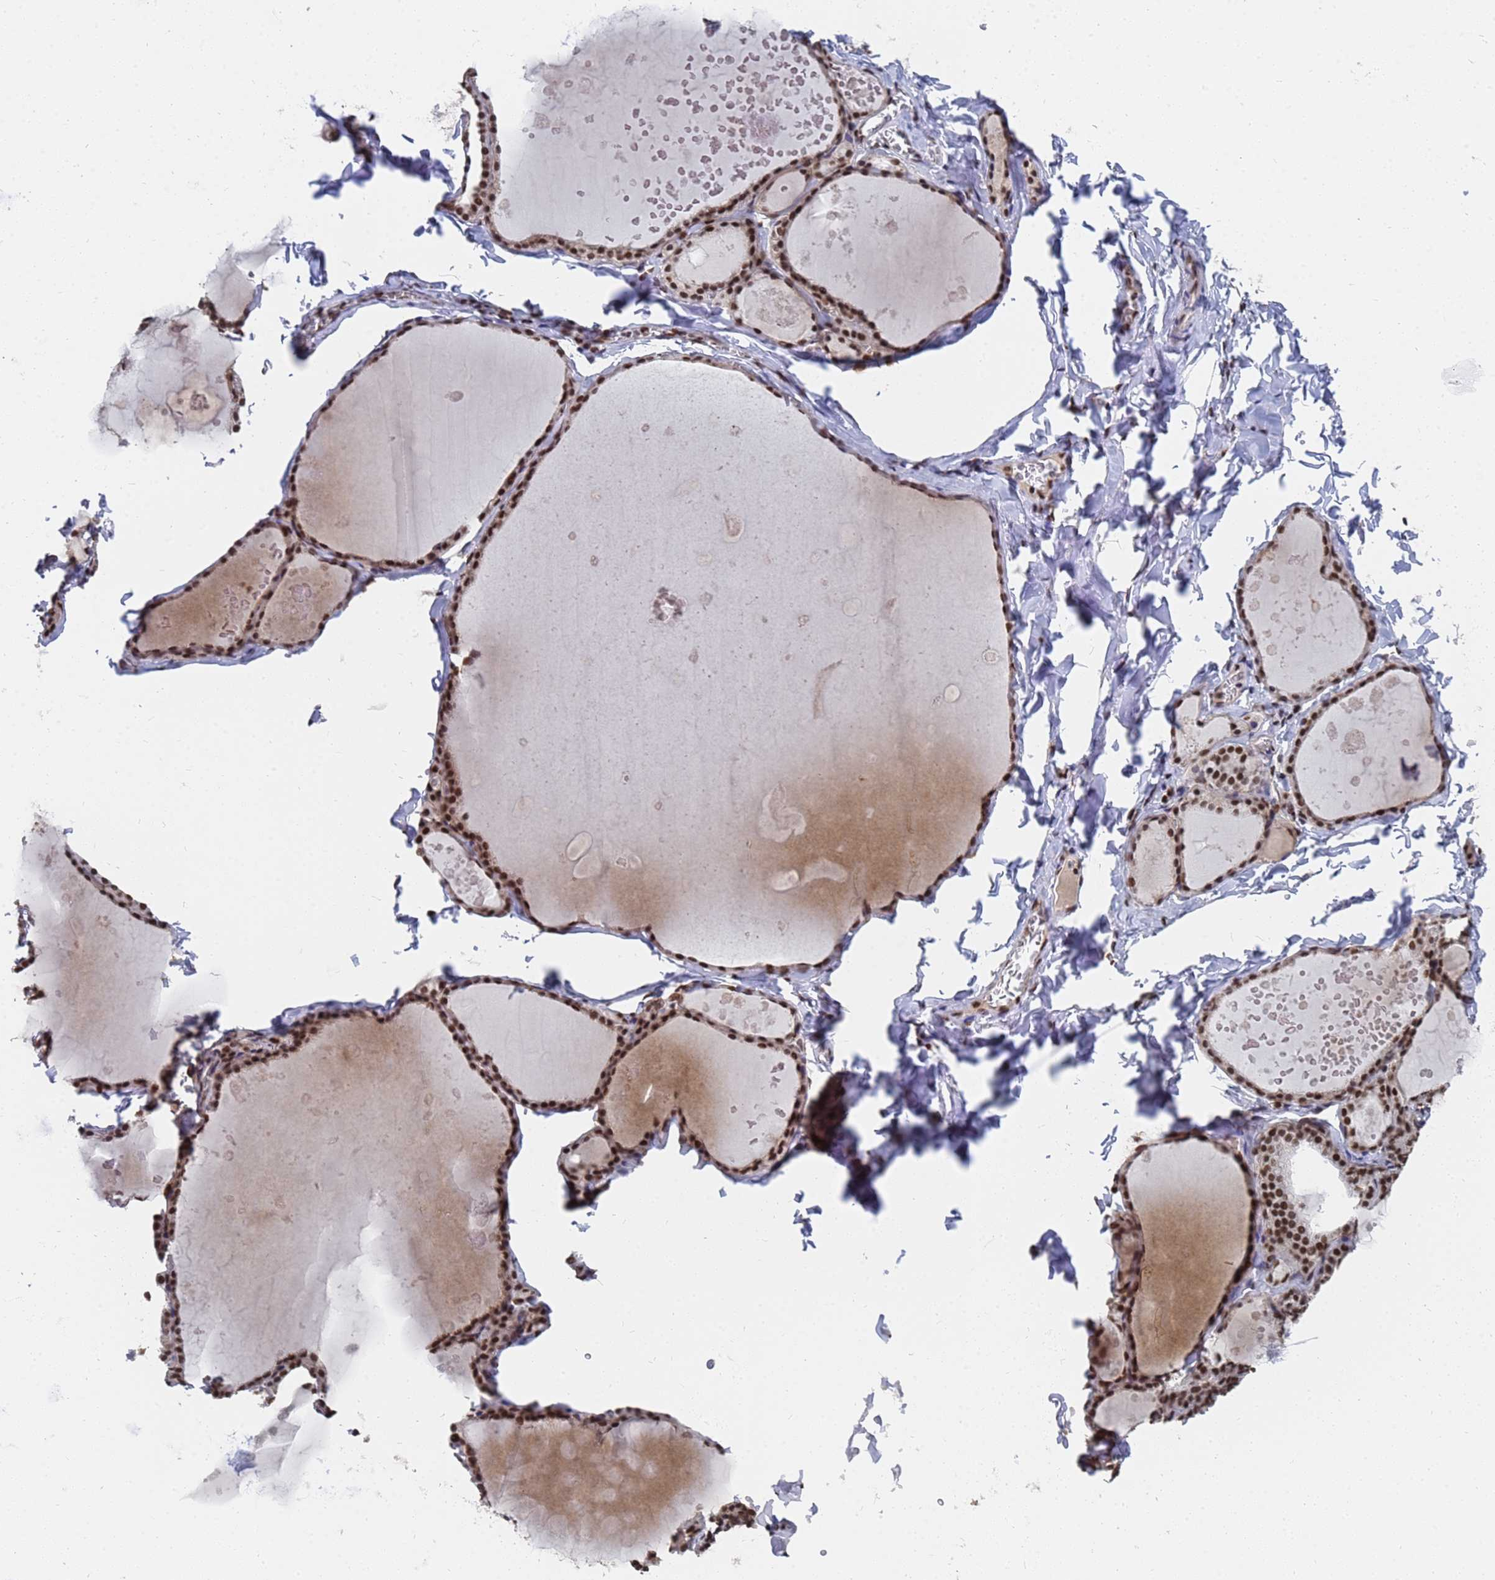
{"staining": {"intensity": "strong", "quantity": ">75%", "location": "nuclear"}, "tissue": "thyroid gland", "cell_type": "Glandular cells", "image_type": "normal", "snomed": [{"axis": "morphology", "description": "Normal tissue, NOS"}, {"axis": "topography", "description": "Thyroid gland"}], "caption": "Strong nuclear positivity for a protein is present in about >75% of glandular cells of benign thyroid gland using immunohistochemistry (IHC).", "gene": "RAVER2", "patient": {"sex": "male", "age": 56}}